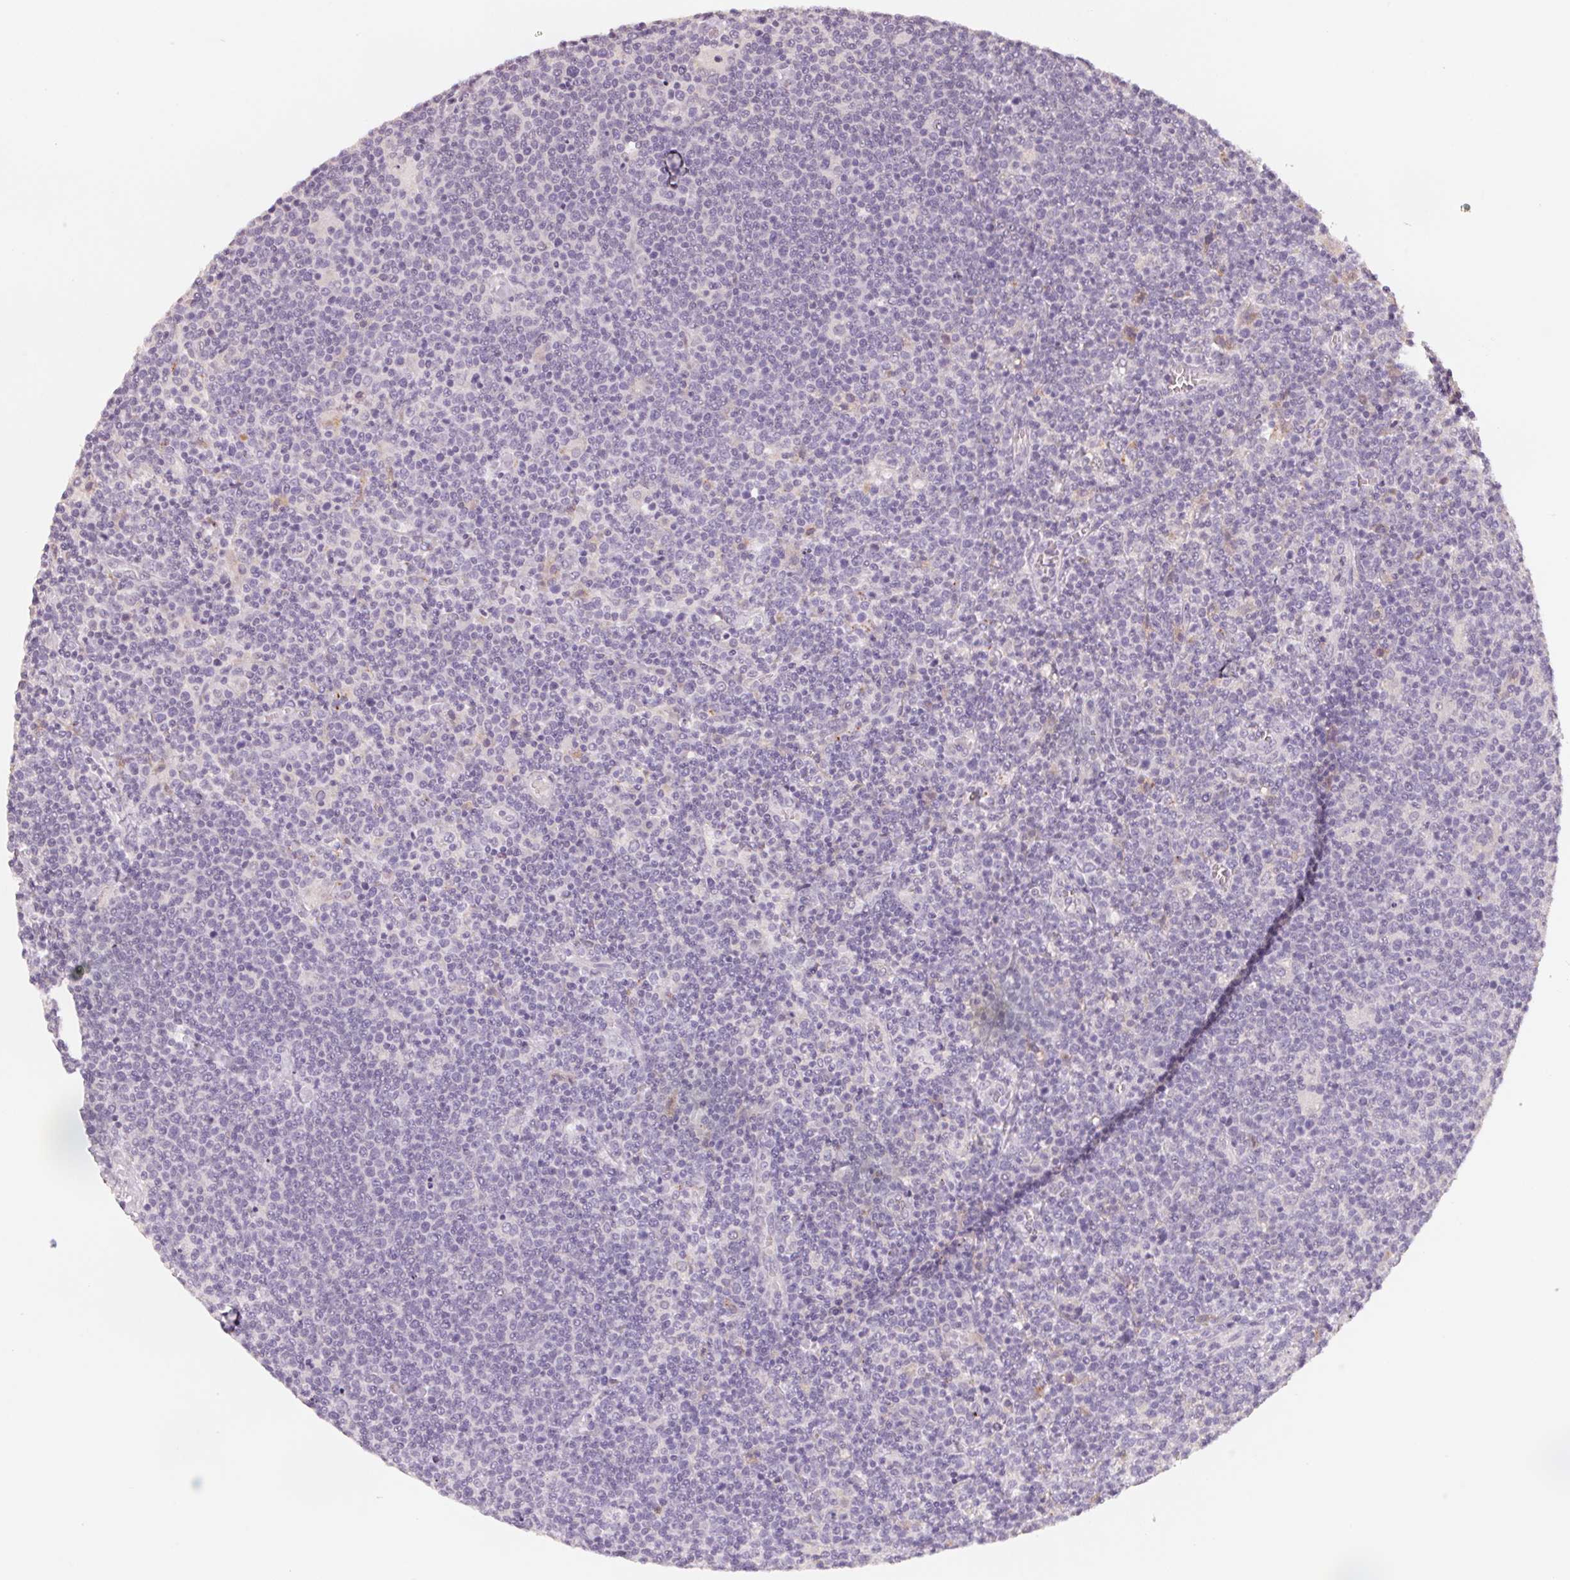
{"staining": {"intensity": "negative", "quantity": "none", "location": "none"}, "tissue": "lymphoma", "cell_type": "Tumor cells", "image_type": "cancer", "snomed": [{"axis": "morphology", "description": "Malignant lymphoma, non-Hodgkin's type, High grade"}, {"axis": "topography", "description": "Lymph node"}], "caption": "The photomicrograph exhibits no staining of tumor cells in malignant lymphoma, non-Hodgkin's type (high-grade). (Stains: DAB IHC with hematoxylin counter stain, Microscopy: brightfield microscopy at high magnification).", "gene": "TREH", "patient": {"sex": "male", "age": 61}}